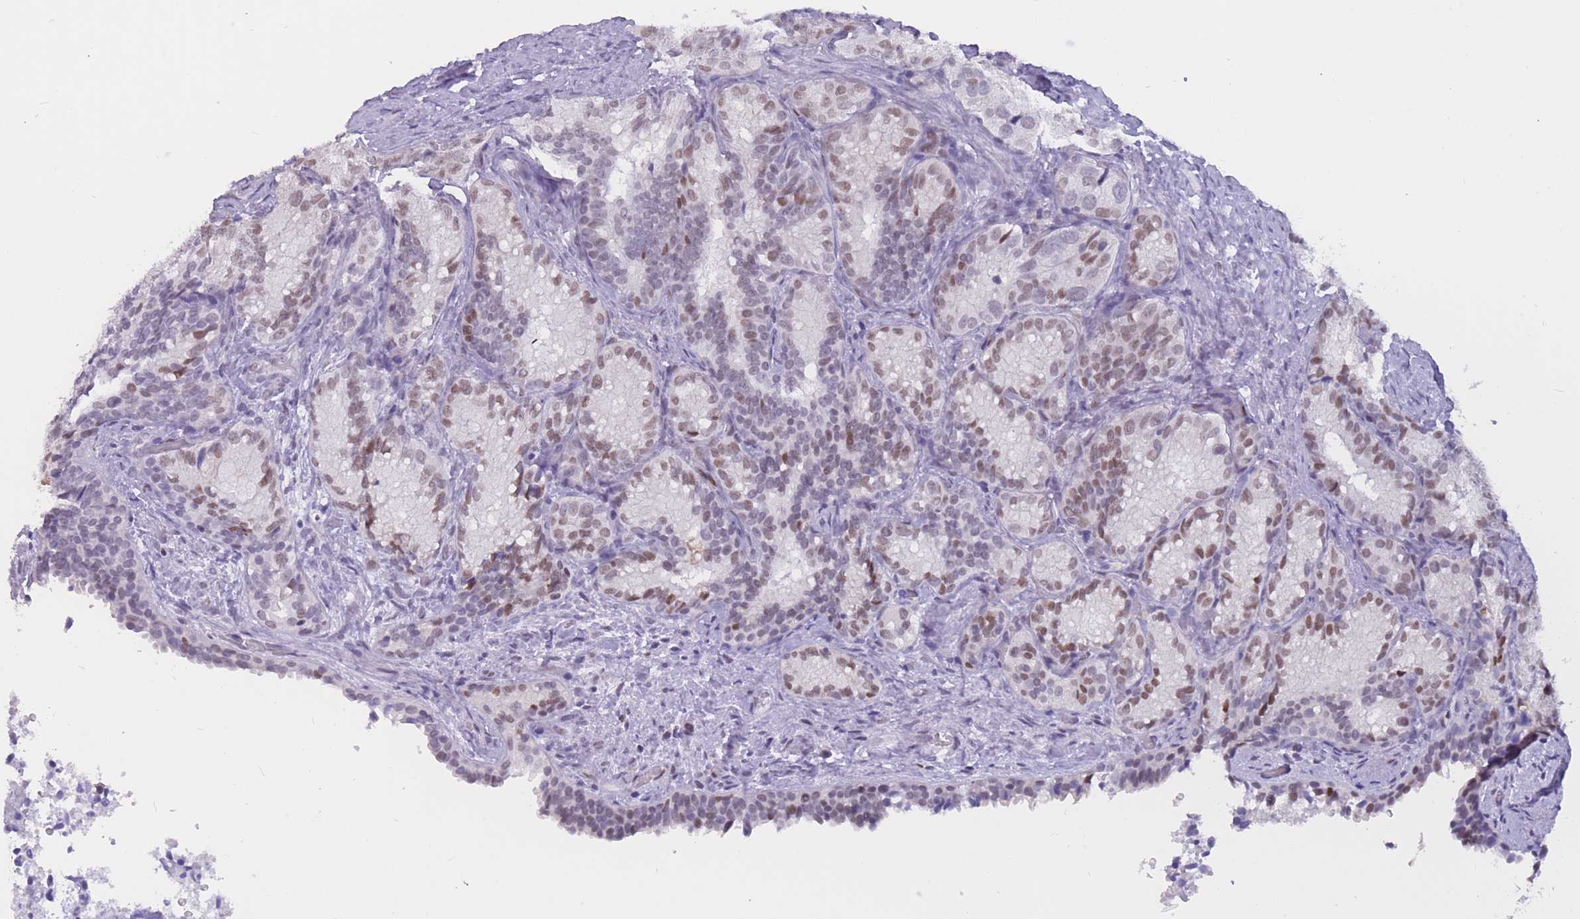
{"staining": {"intensity": "moderate", "quantity": "25%-75%", "location": "nuclear"}, "tissue": "seminal vesicle", "cell_type": "Glandular cells", "image_type": "normal", "snomed": [{"axis": "morphology", "description": "Normal tissue, NOS"}, {"axis": "topography", "description": "Seminal veicle"}], "caption": "Normal seminal vesicle shows moderate nuclear positivity in about 25%-75% of glandular cells.", "gene": "NASP", "patient": {"sex": "male", "age": 58}}